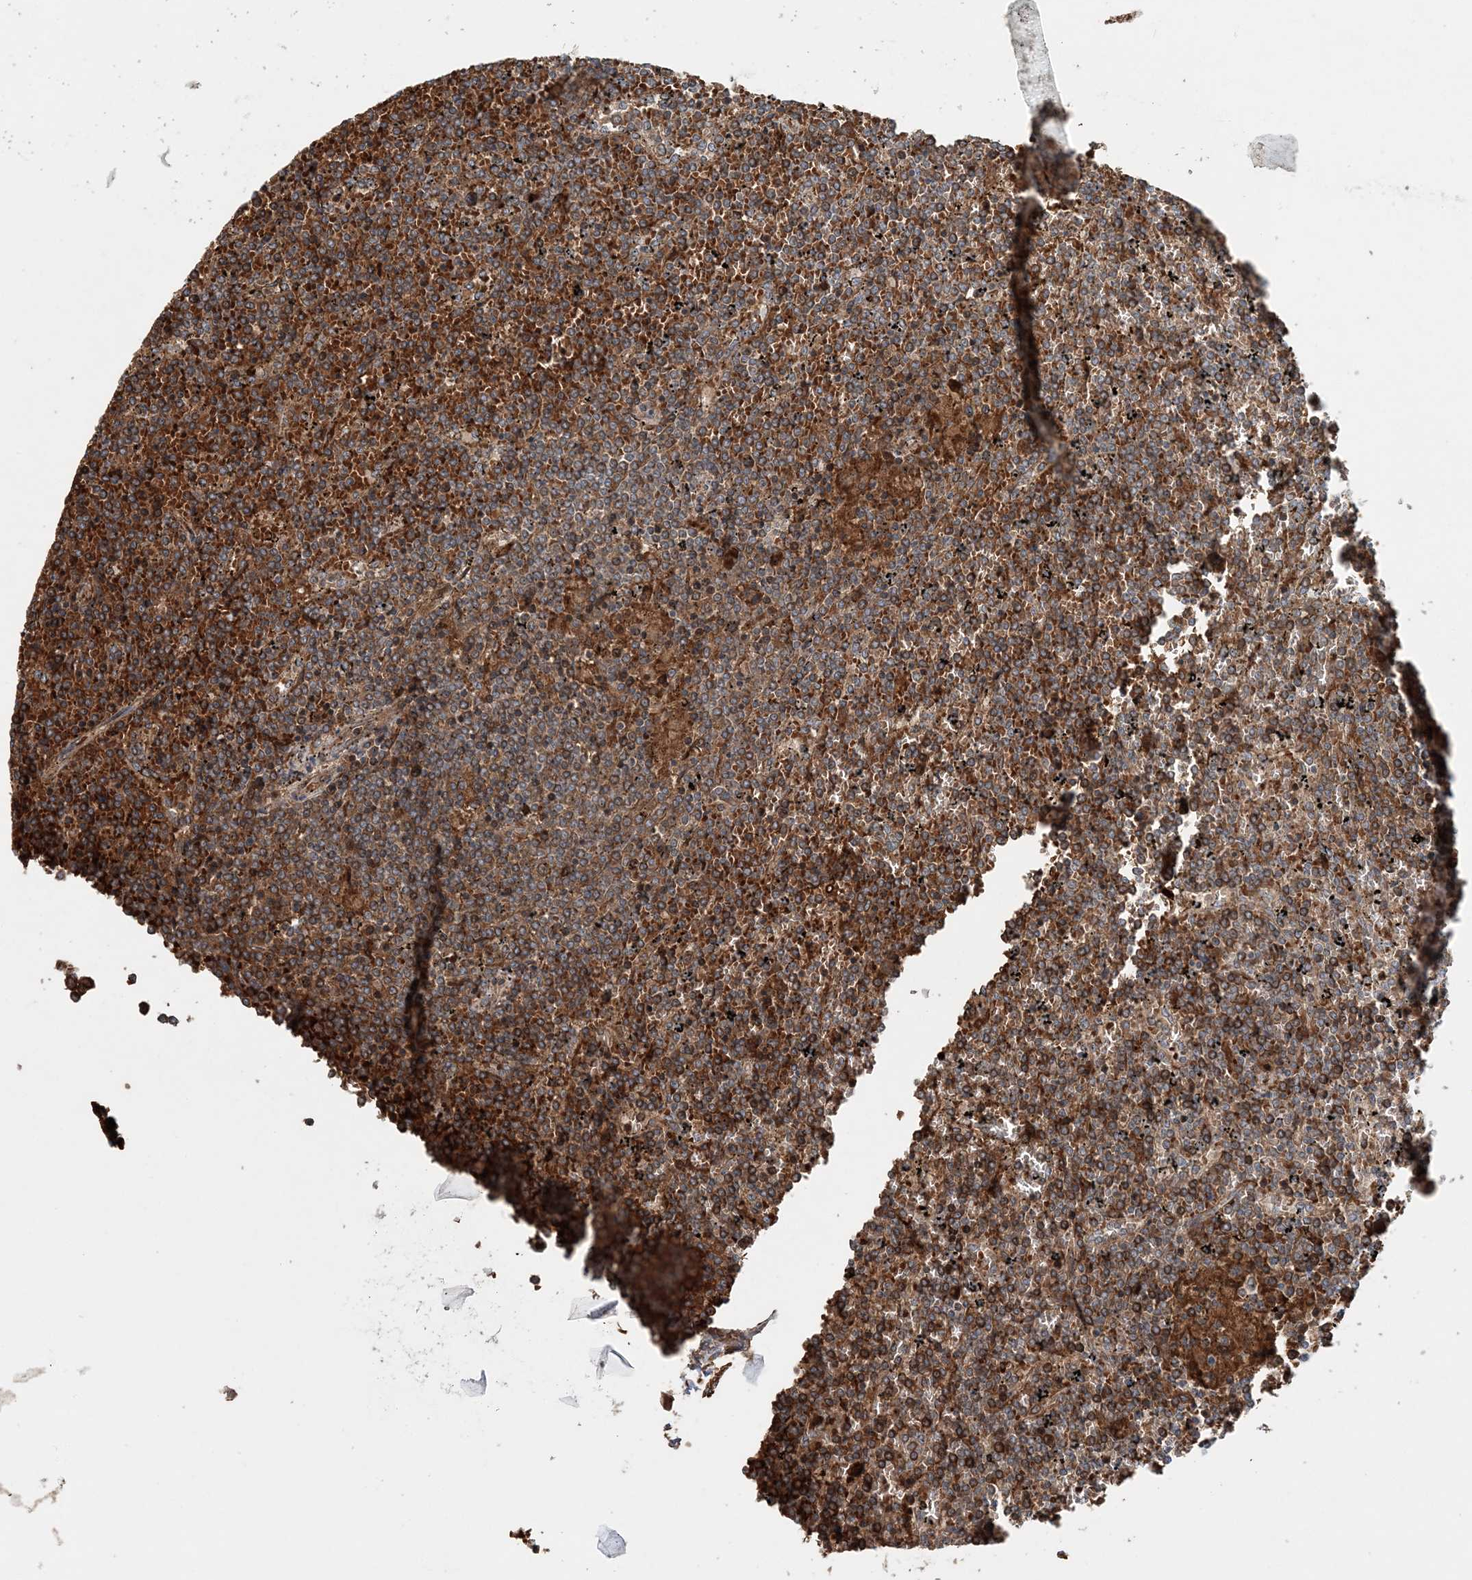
{"staining": {"intensity": "moderate", "quantity": ">75%", "location": "cytoplasmic/membranous"}, "tissue": "lymphoma", "cell_type": "Tumor cells", "image_type": "cancer", "snomed": [{"axis": "morphology", "description": "Malignant lymphoma, non-Hodgkin's type, Low grade"}, {"axis": "topography", "description": "Spleen"}], "caption": "Immunohistochemical staining of lymphoma demonstrates moderate cytoplasmic/membranous protein staining in approximately >75% of tumor cells.", "gene": "TTI1", "patient": {"sex": "female", "age": 19}}